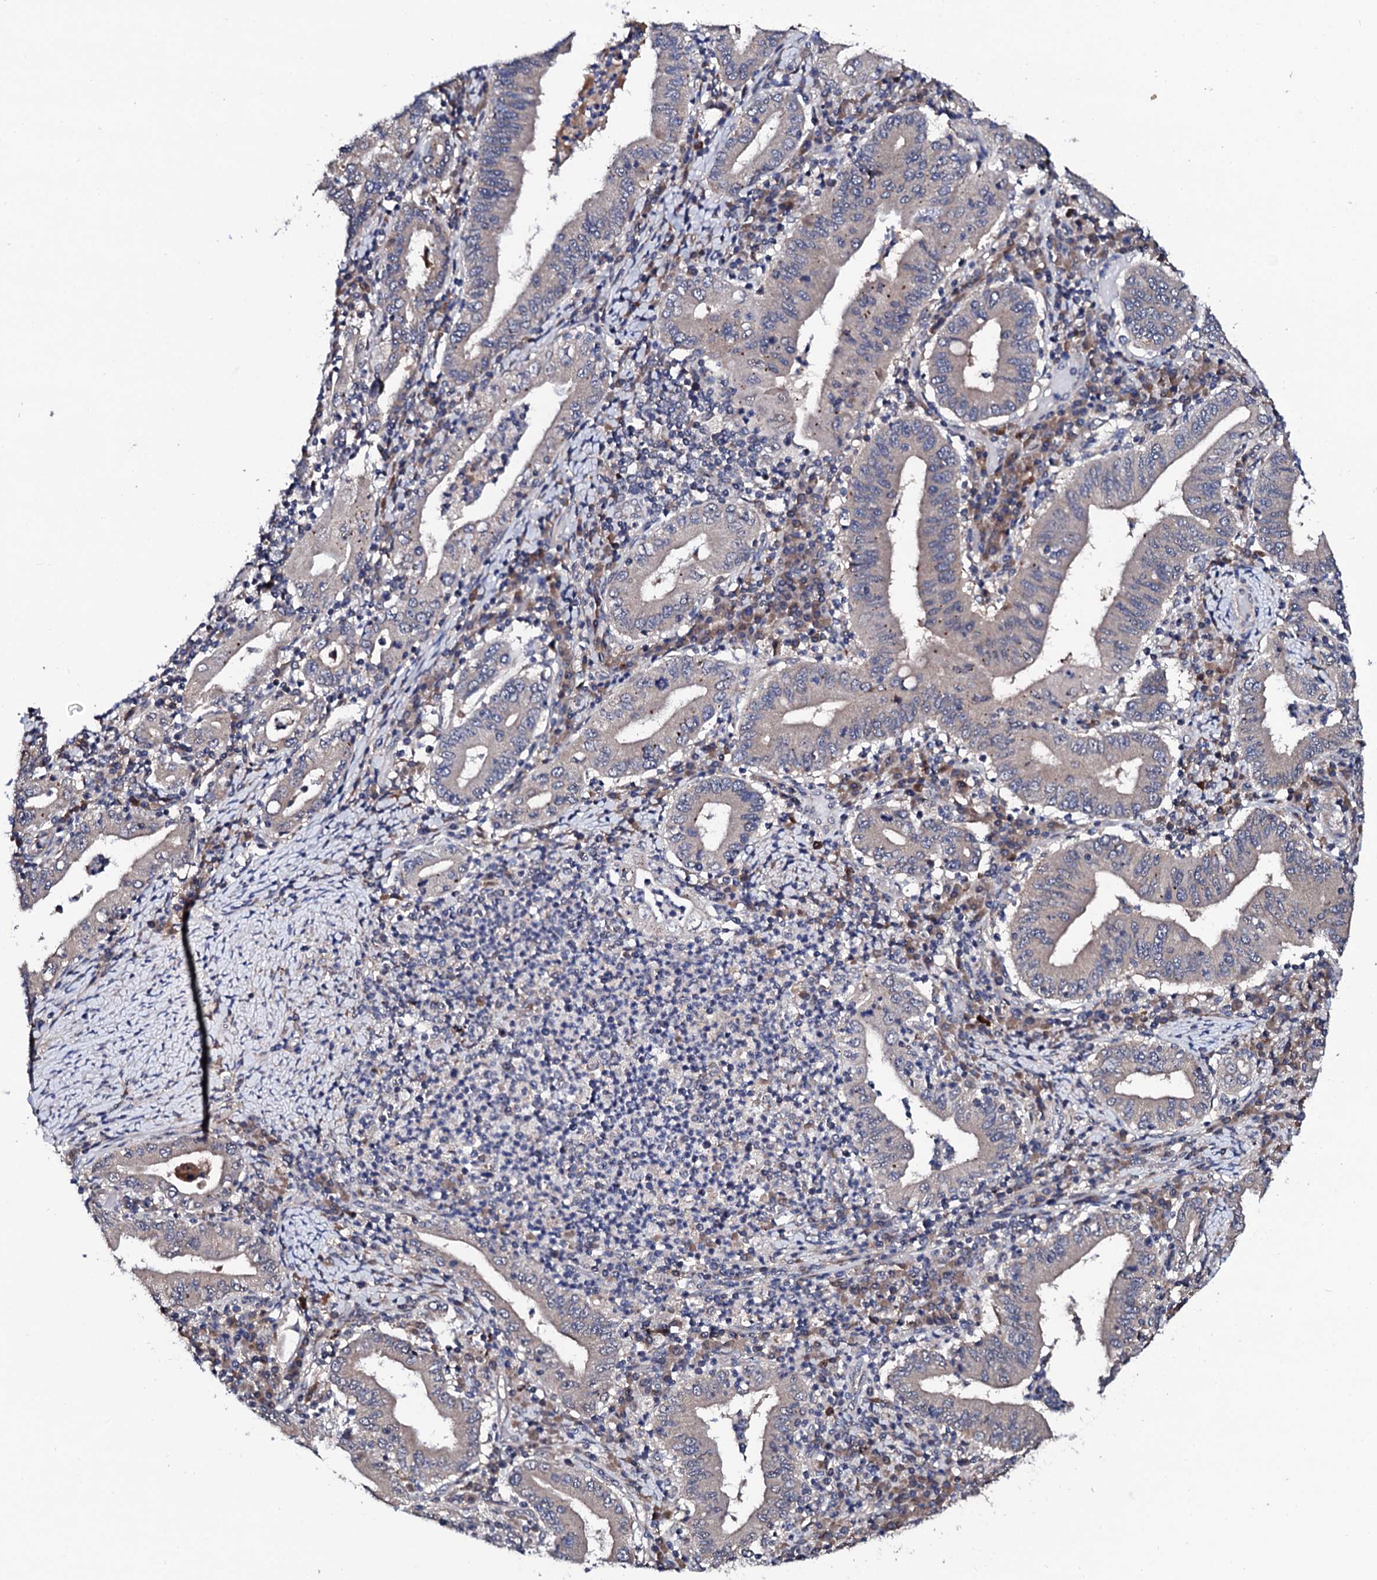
{"staining": {"intensity": "negative", "quantity": "none", "location": "none"}, "tissue": "stomach cancer", "cell_type": "Tumor cells", "image_type": "cancer", "snomed": [{"axis": "morphology", "description": "Normal tissue, NOS"}, {"axis": "morphology", "description": "Adenocarcinoma, NOS"}, {"axis": "topography", "description": "Esophagus"}, {"axis": "topography", "description": "Stomach, upper"}, {"axis": "topography", "description": "Peripheral nerve tissue"}], "caption": "Stomach cancer stained for a protein using IHC displays no positivity tumor cells.", "gene": "IP6K1", "patient": {"sex": "male", "age": 62}}